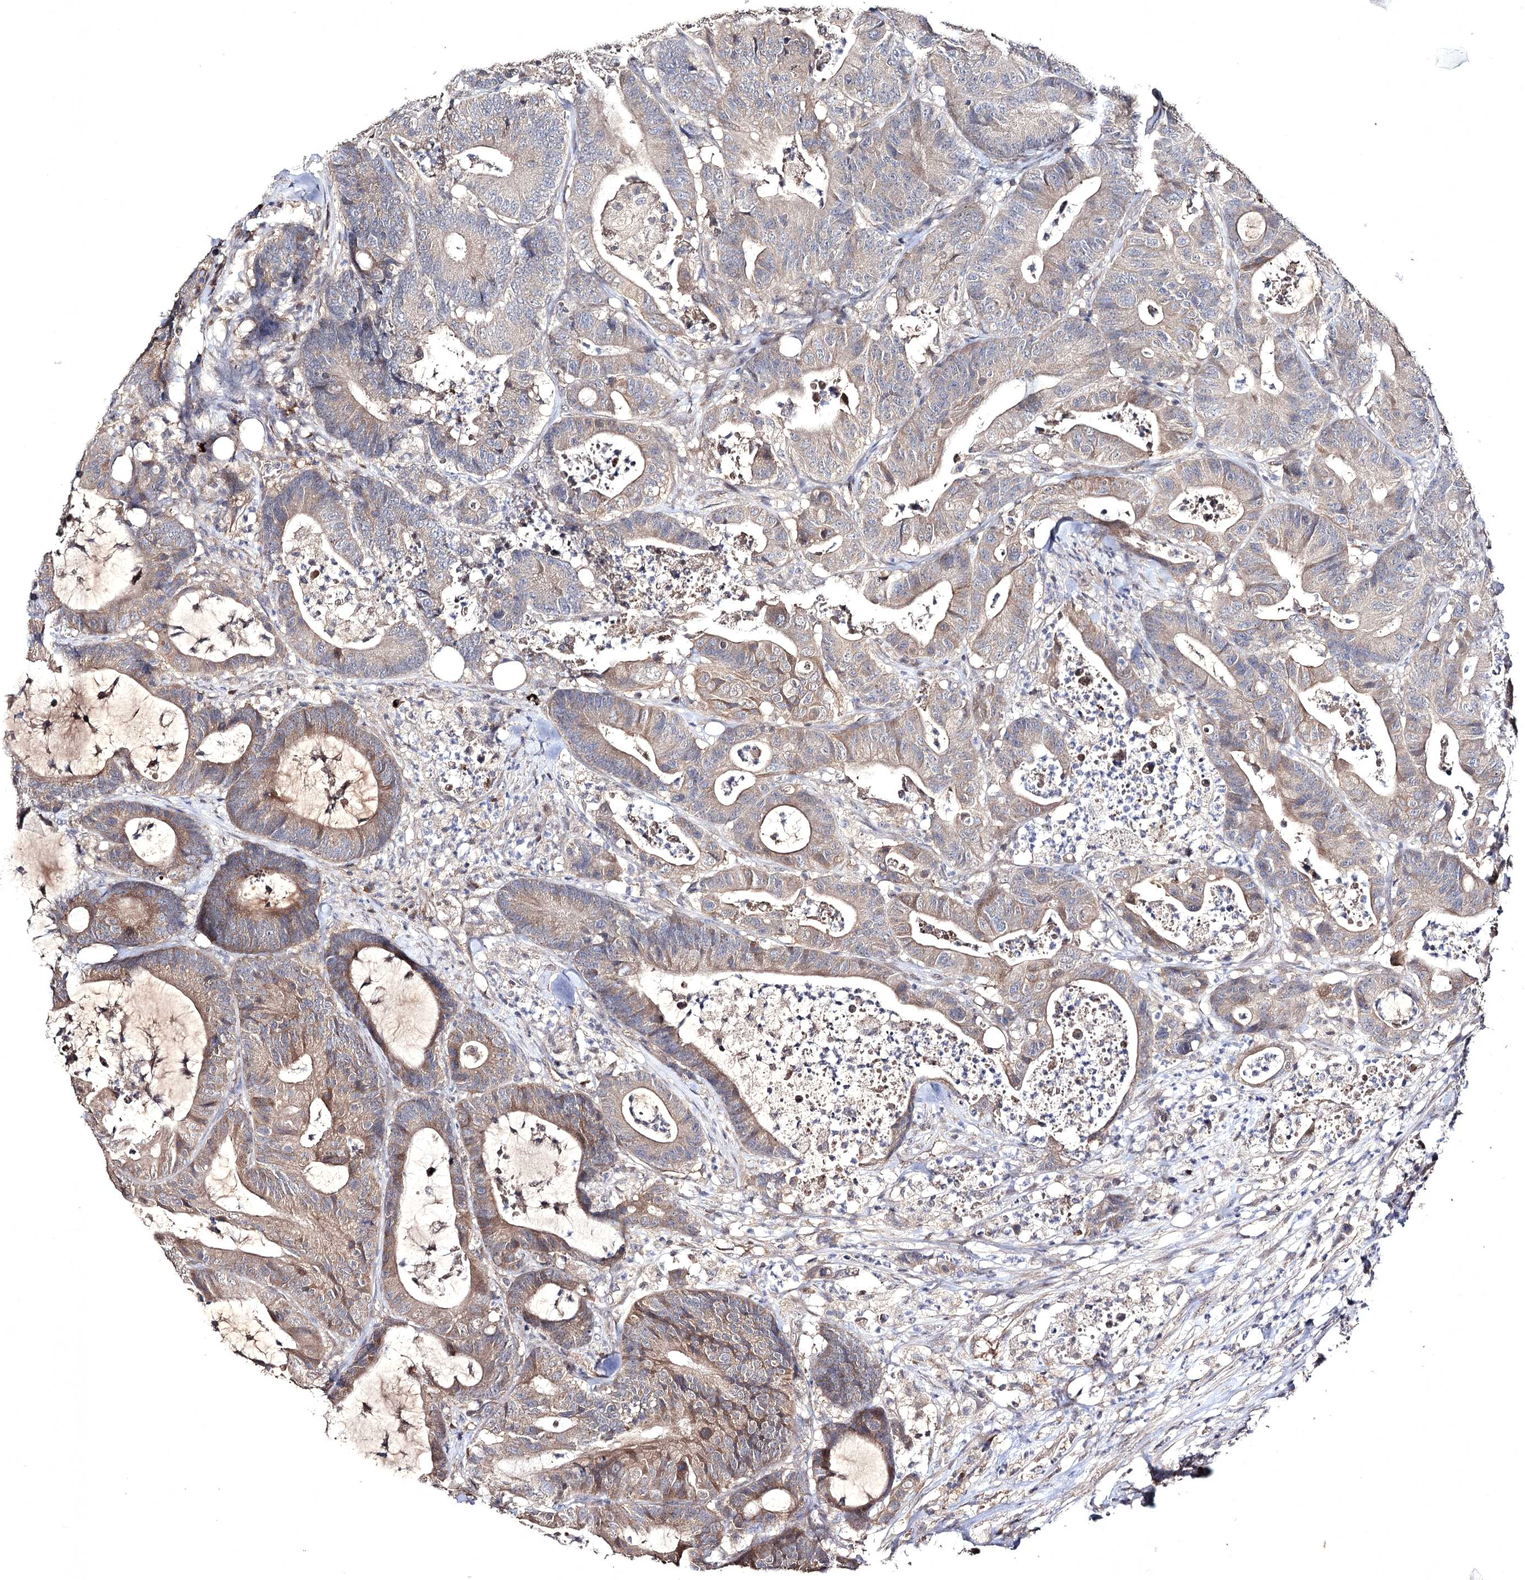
{"staining": {"intensity": "weak", "quantity": "25%-75%", "location": "cytoplasmic/membranous"}, "tissue": "colorectal cancer", "cell_type": "Tumor cells", "image_type": "cancer", "snomed": [{"axis": "morphology", "description": "Adenocarcinoma, NOS"}, {"axis": "topography", "description": "Colon"}], "caption": "Human adenocarcinoma (colorectal) stained for a protein (brown) displays weak cytoplasmic/membranous positive staining in approximately 25%-75% of tumor cells.", "gene": "SEMA4G", "patient": {"sex": "female", "age": 84}}